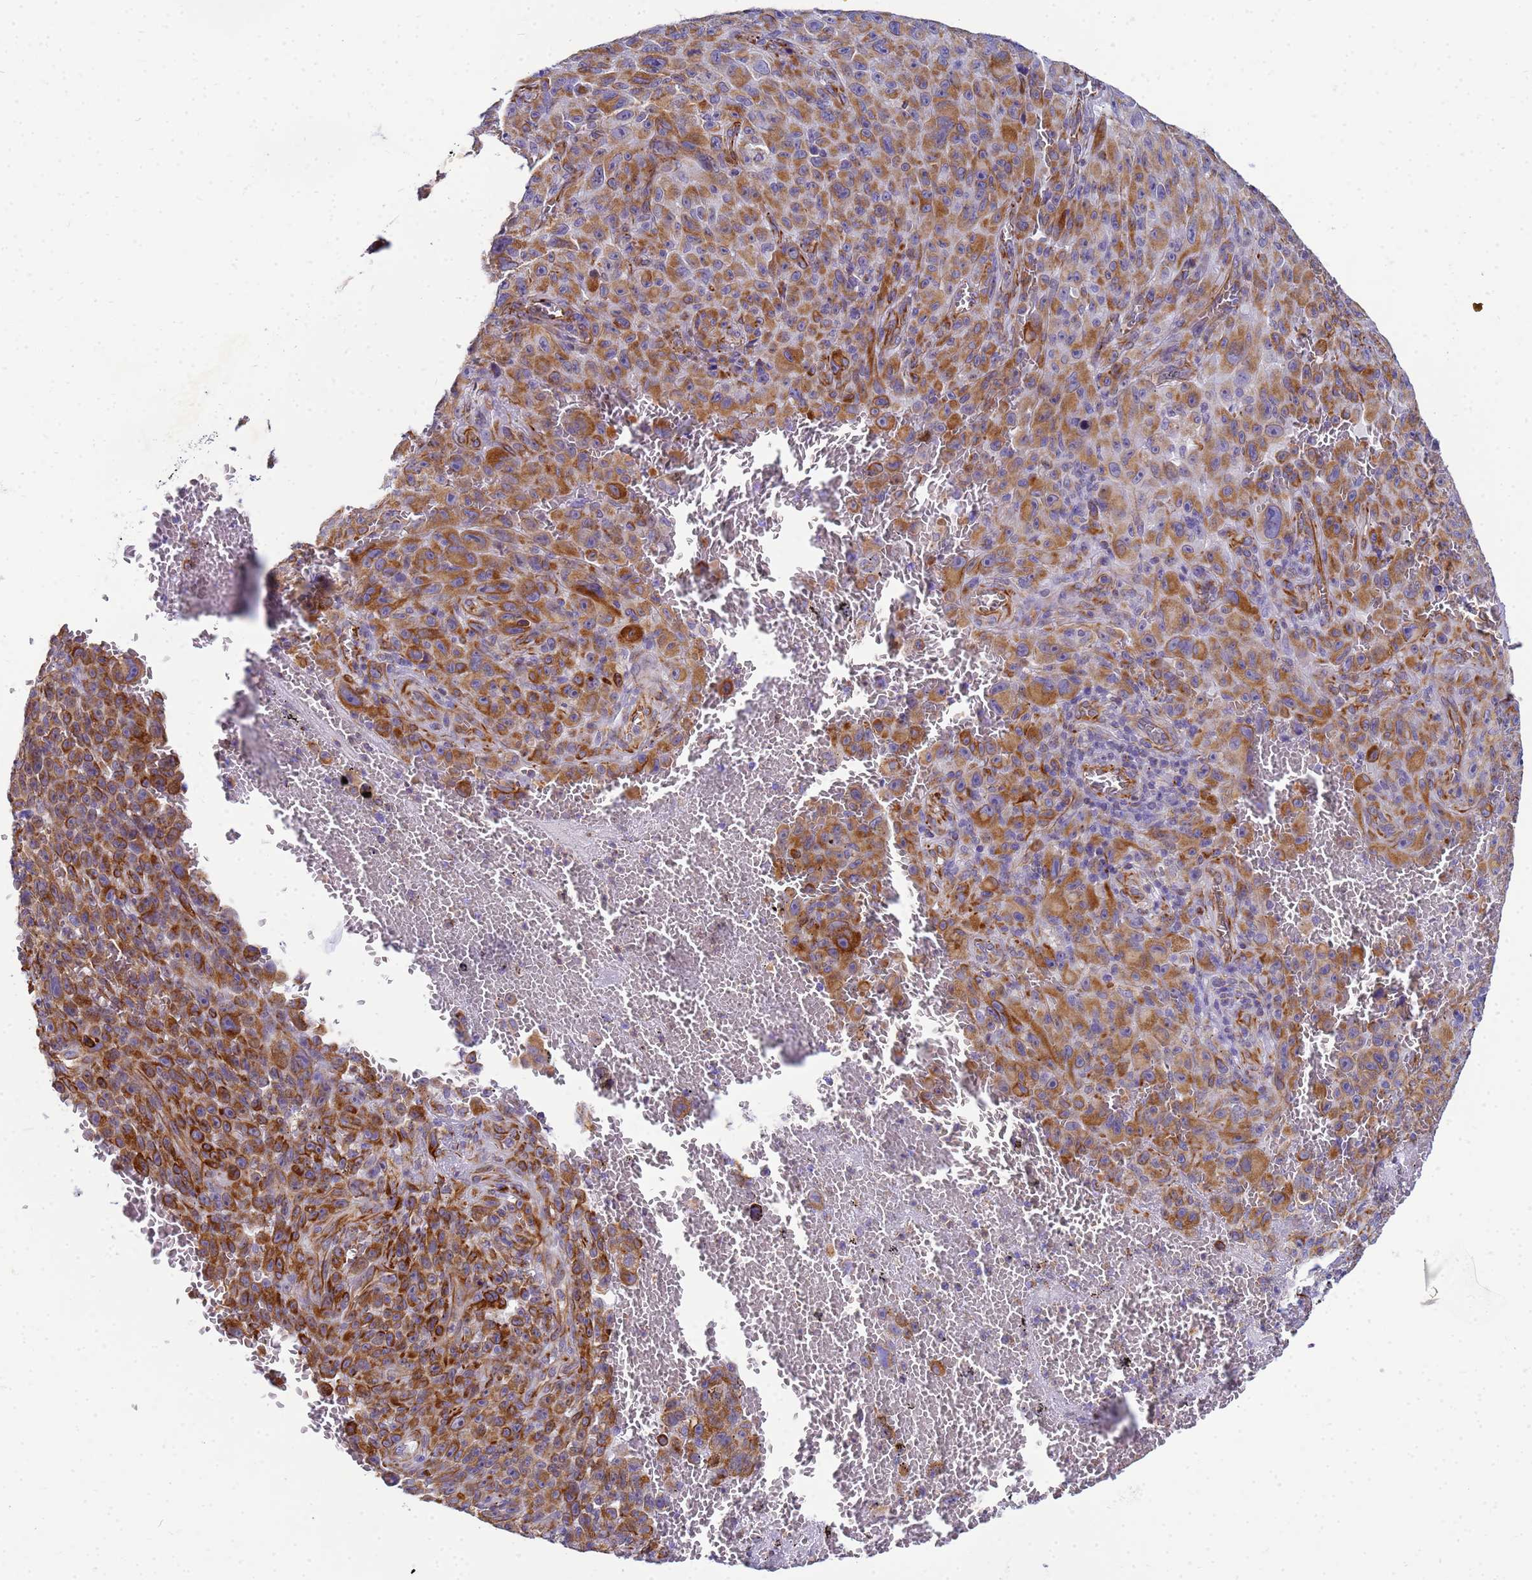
{"staining": {"intensity": "moderate", "quantity": ">75%", "location": "cytoplasmic/membranous"}, "tissue": "melanoma", "cell_type": "Tumor cells", "image_type": "cancer", "snomed": [{"axis": "morphology", "description": "Malignant melanoma, NOS"}, {"axis": "topography", "description": "Skin"}], "caption": "Melanoma stained with immunohistochemistry demonstrates moderate cytoplasmic/membranous positivity in about >75% of tumor cells.", "gene": "UBXN2B", "patient": {"sex": "female", "age": 82}}